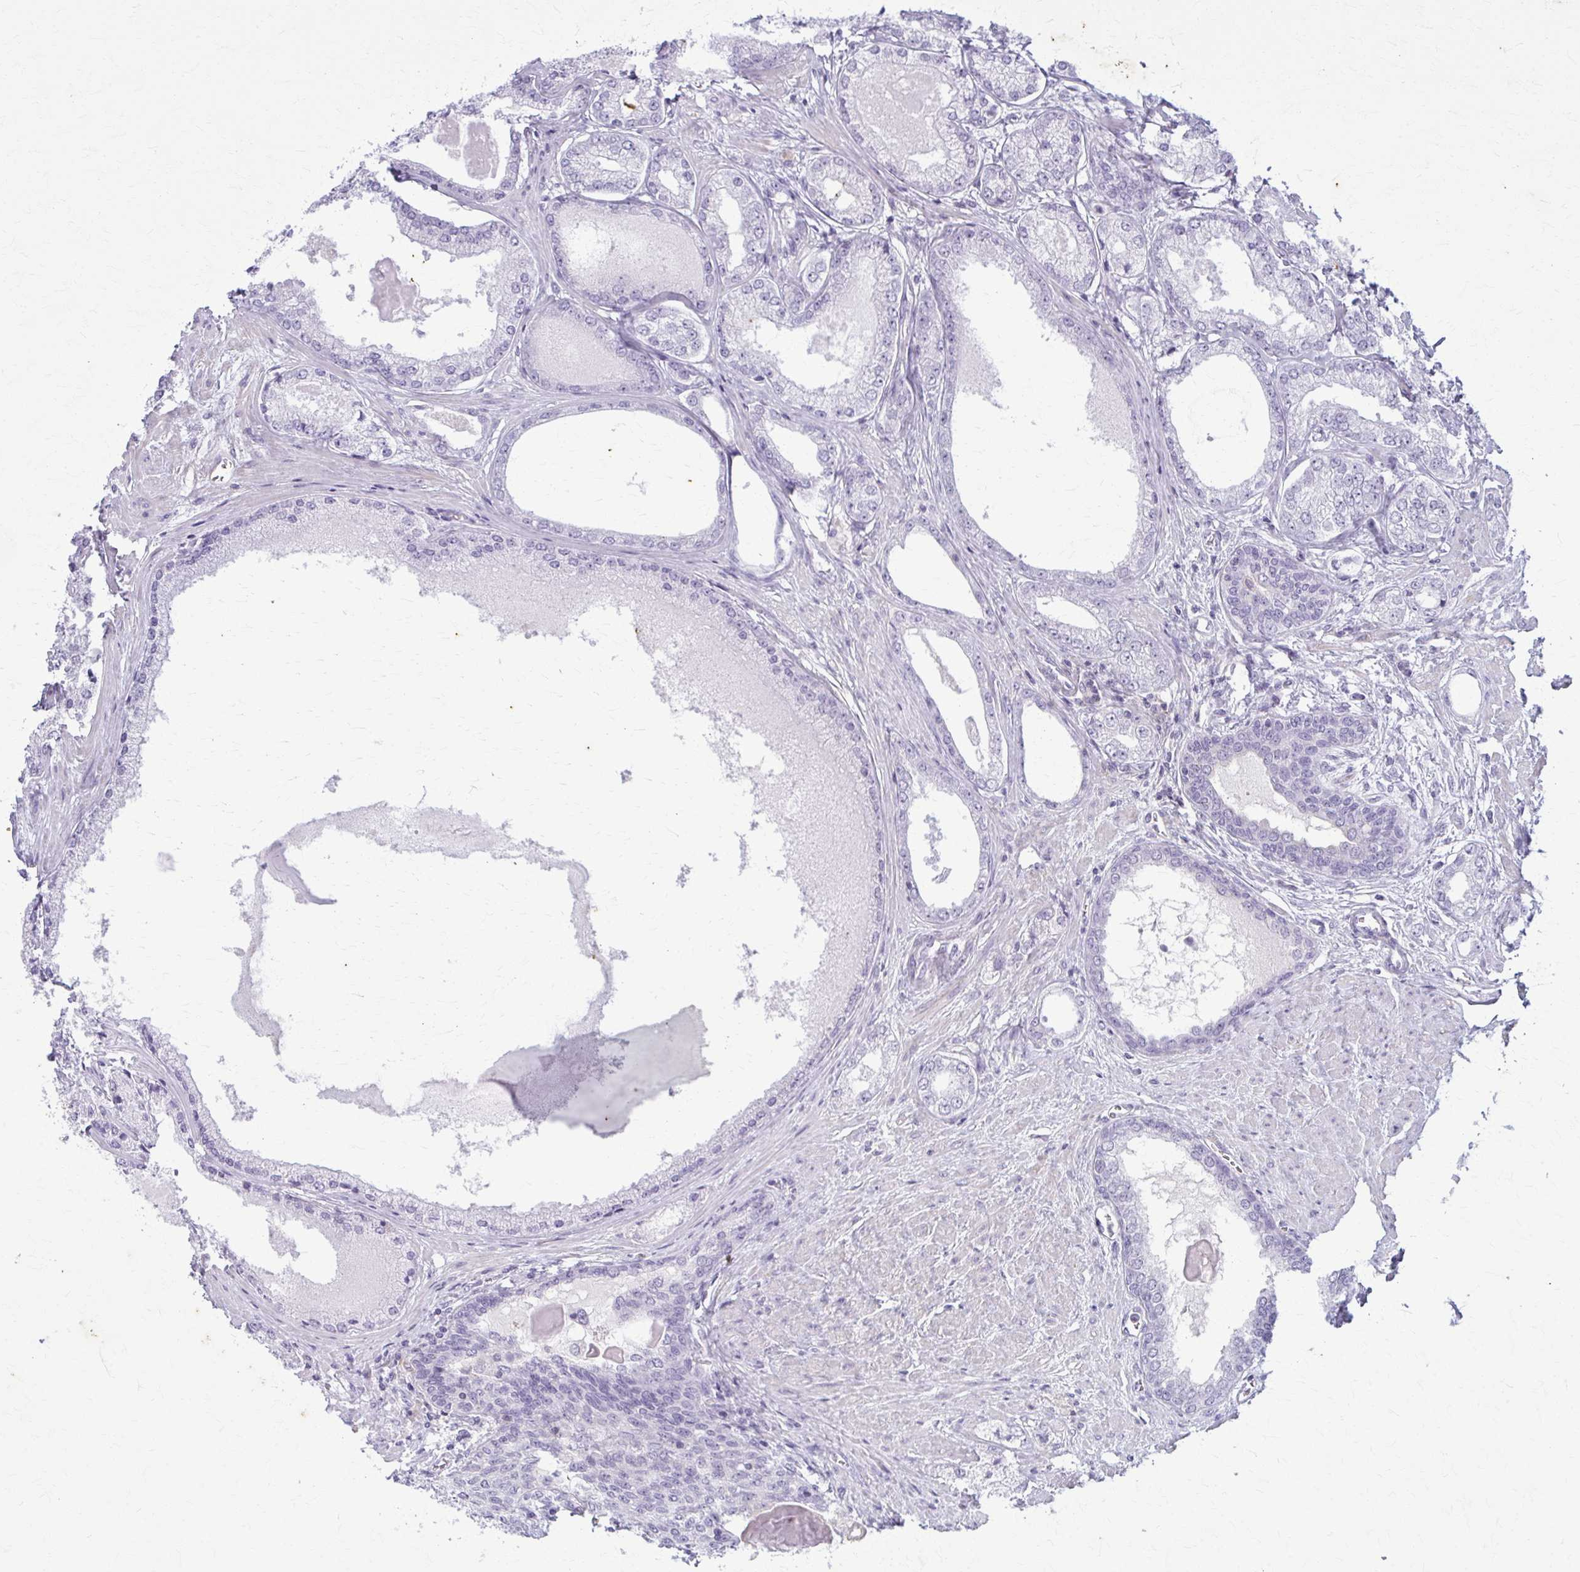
{"staining": {"intensity": "negative", "quantity": "none", "location": "none"}, "tissue": "prostate cancer", "cell_type": "Tumor cells", "image_type": "cancer", "snomed": [{"axis": "morphology", "description": "Adenocarcinoma, NOS"}, {"axis": "morphology", "description": "Adenocarcinoma, Low grade"}, {"axis": "topography", "description": "Prostate"}], "caption": "The immunohistochemistry (IHC) photomicrograph has no significant staining in tumor cells of prostate adenocarcinoma (low-grade) tissue. (IHC, brightfield microscopy, high magnification).", "gene": "CARD9", "patient": {"sex": "male", "age": 68}}